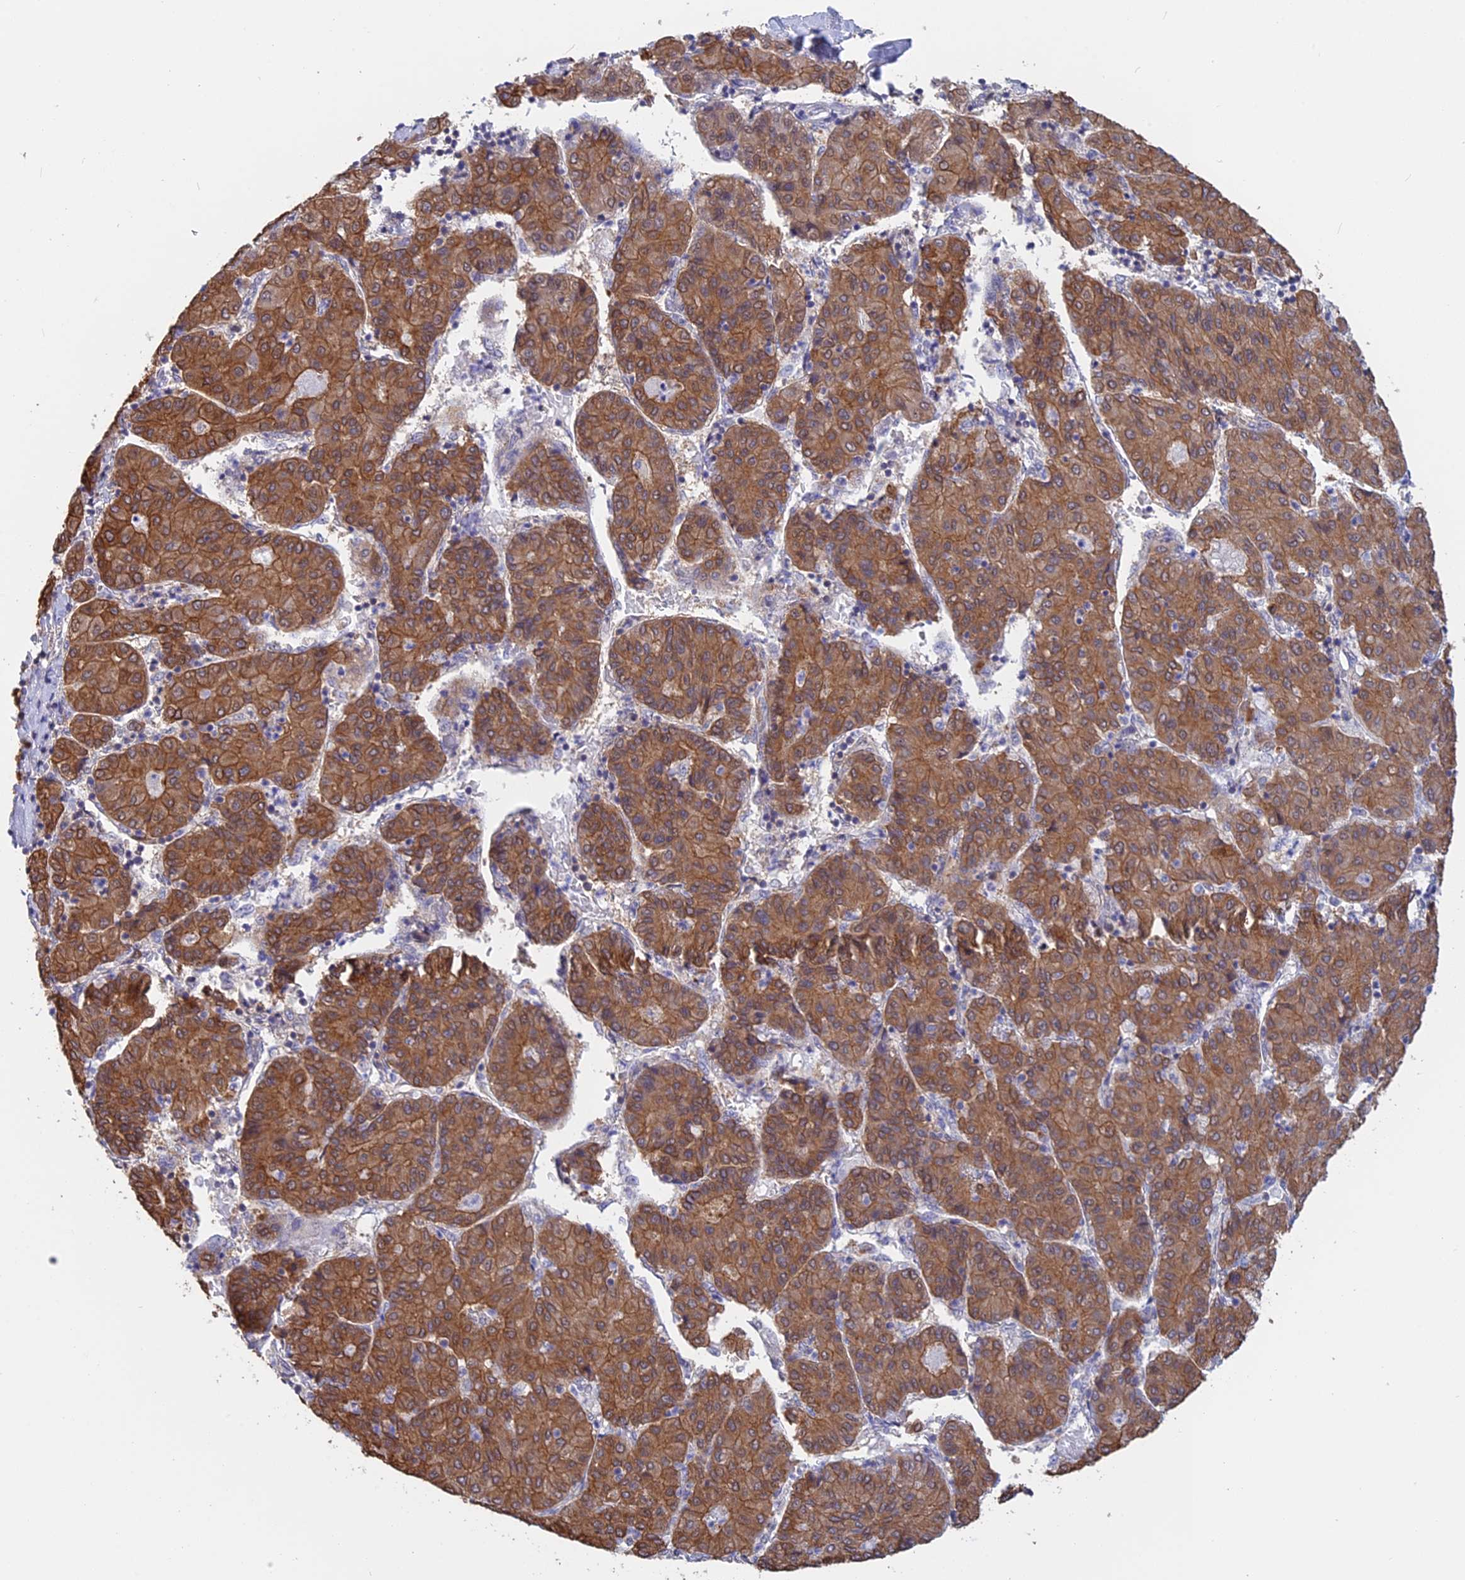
{"staining": {"intensity": "moderate", "quantity": ">75%", "location": "cytoplasmic/membranous,nuclear"}, "tissue": "liver cancer", "cell_type": "Tumor cells", "image_type": "cancer", "snomed": [{"axis": "morphology", "description": "Carcinoma, Hepatocellular, NOS"}, {"axis": "topography", "description": "Liver"}], "caption": "Protein expression analysis of liver cancer shows moderate cytoplasmic/membranous and nuclear staining in approximately >75% of tumor cells. The staining is performed using DAB brown chromogen to label protein expression. The nuclei are counter-stained blue using hematoxylin.", "gene": "STUB1", "patient": {"sex": "male", "age": 65}}